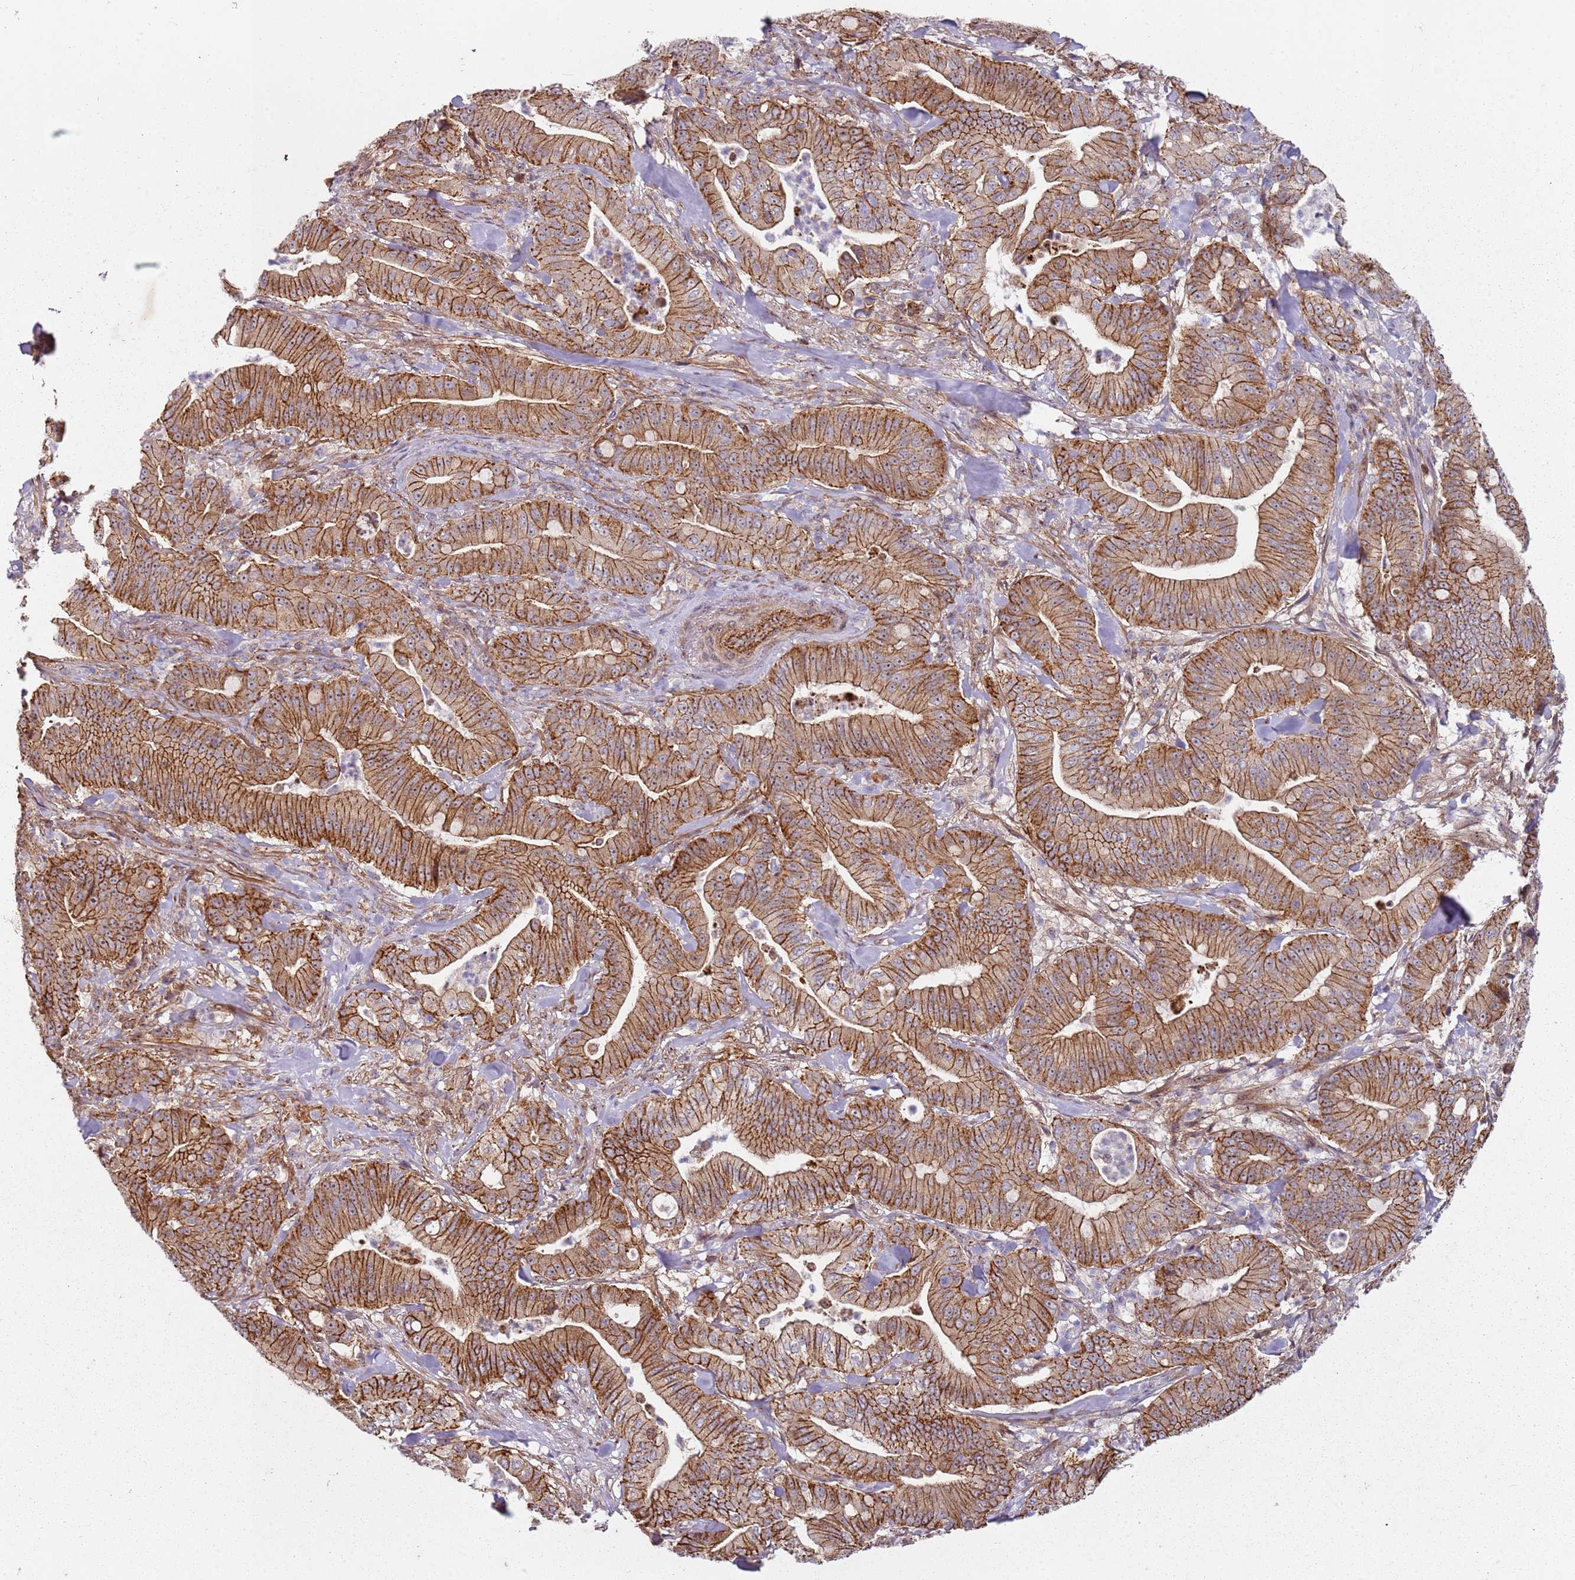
{"staining": {"intensity": "moderate", "quantity": ">75%", "location": "cytoplasmic/membranous"}, "tissue": "pancreatic cancer", "cell_type": "Tumor cells", "image_type": "cancer", "snomed": [{"axis": "morphology", "description": "Adenocarcinoma, NOS"}, {"axis": "topography", "description": "Pancreas"}], "caption": "Human pancreatic cancer (adenocarcinoma) stained for a protein (brown) shows moderate cytoplasmic/membranous positive staining in approximately >75% of tumor cells.", "gene": "C2CD4B", "patient": {"sex": "male", "age": 71}}